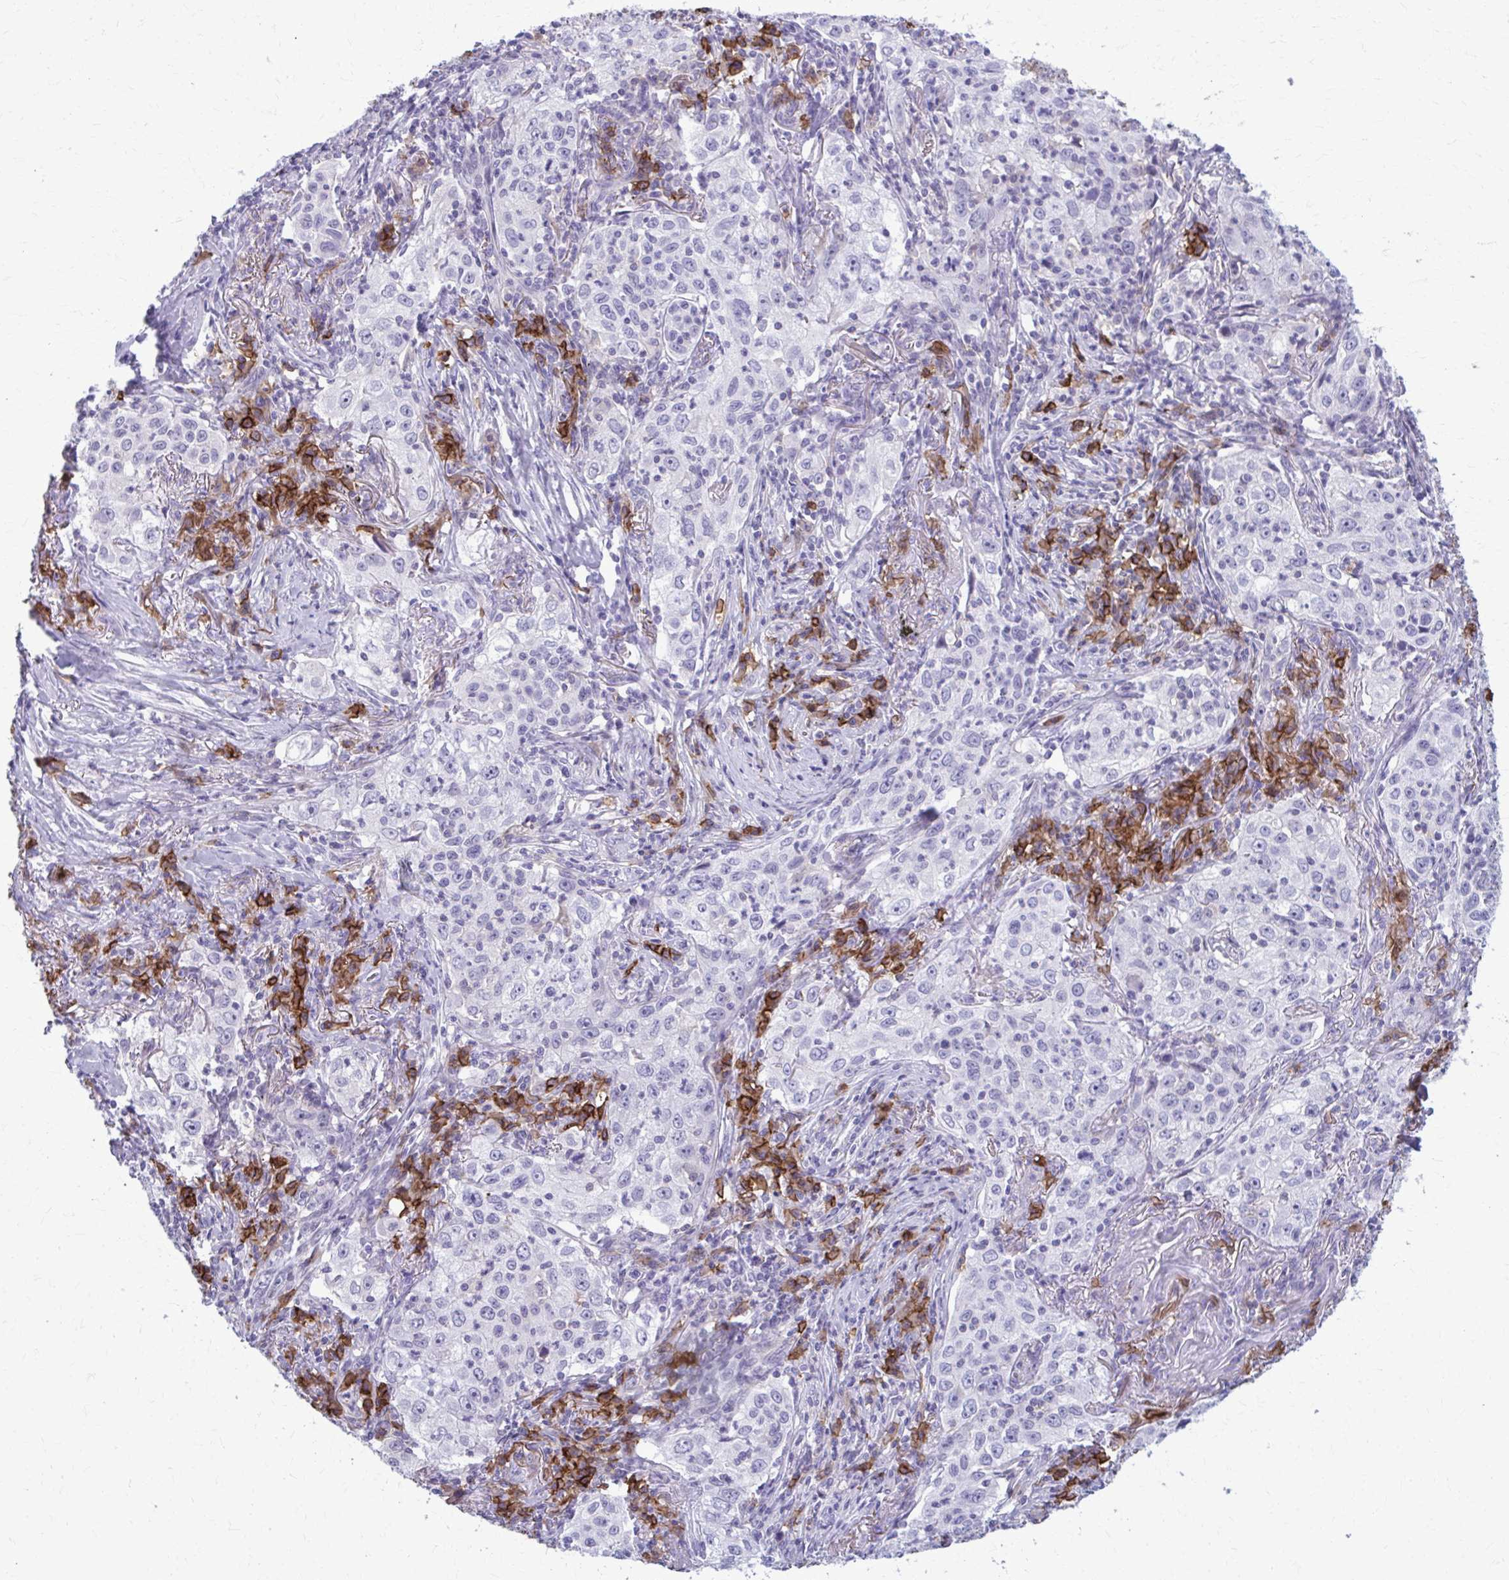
{"staining": {"intensity": "negative", "quantity": "none", "location": "none"}, "tissue": "lung cancer", "cell_type": "Tumor cells", "image_type": "cancer", "snomed": [{"axis": "morphology", "description": "Squamous cell carcinoma, NOS"}, {"axis": "topography", "description": "Lung"}], "caption": "Human lung cancer stained for a protein using immunohistochemistry (IHC) shows no expression in tumor cells.", "gene": "CD38", "patient": {"sex": "male", "age": 71}}